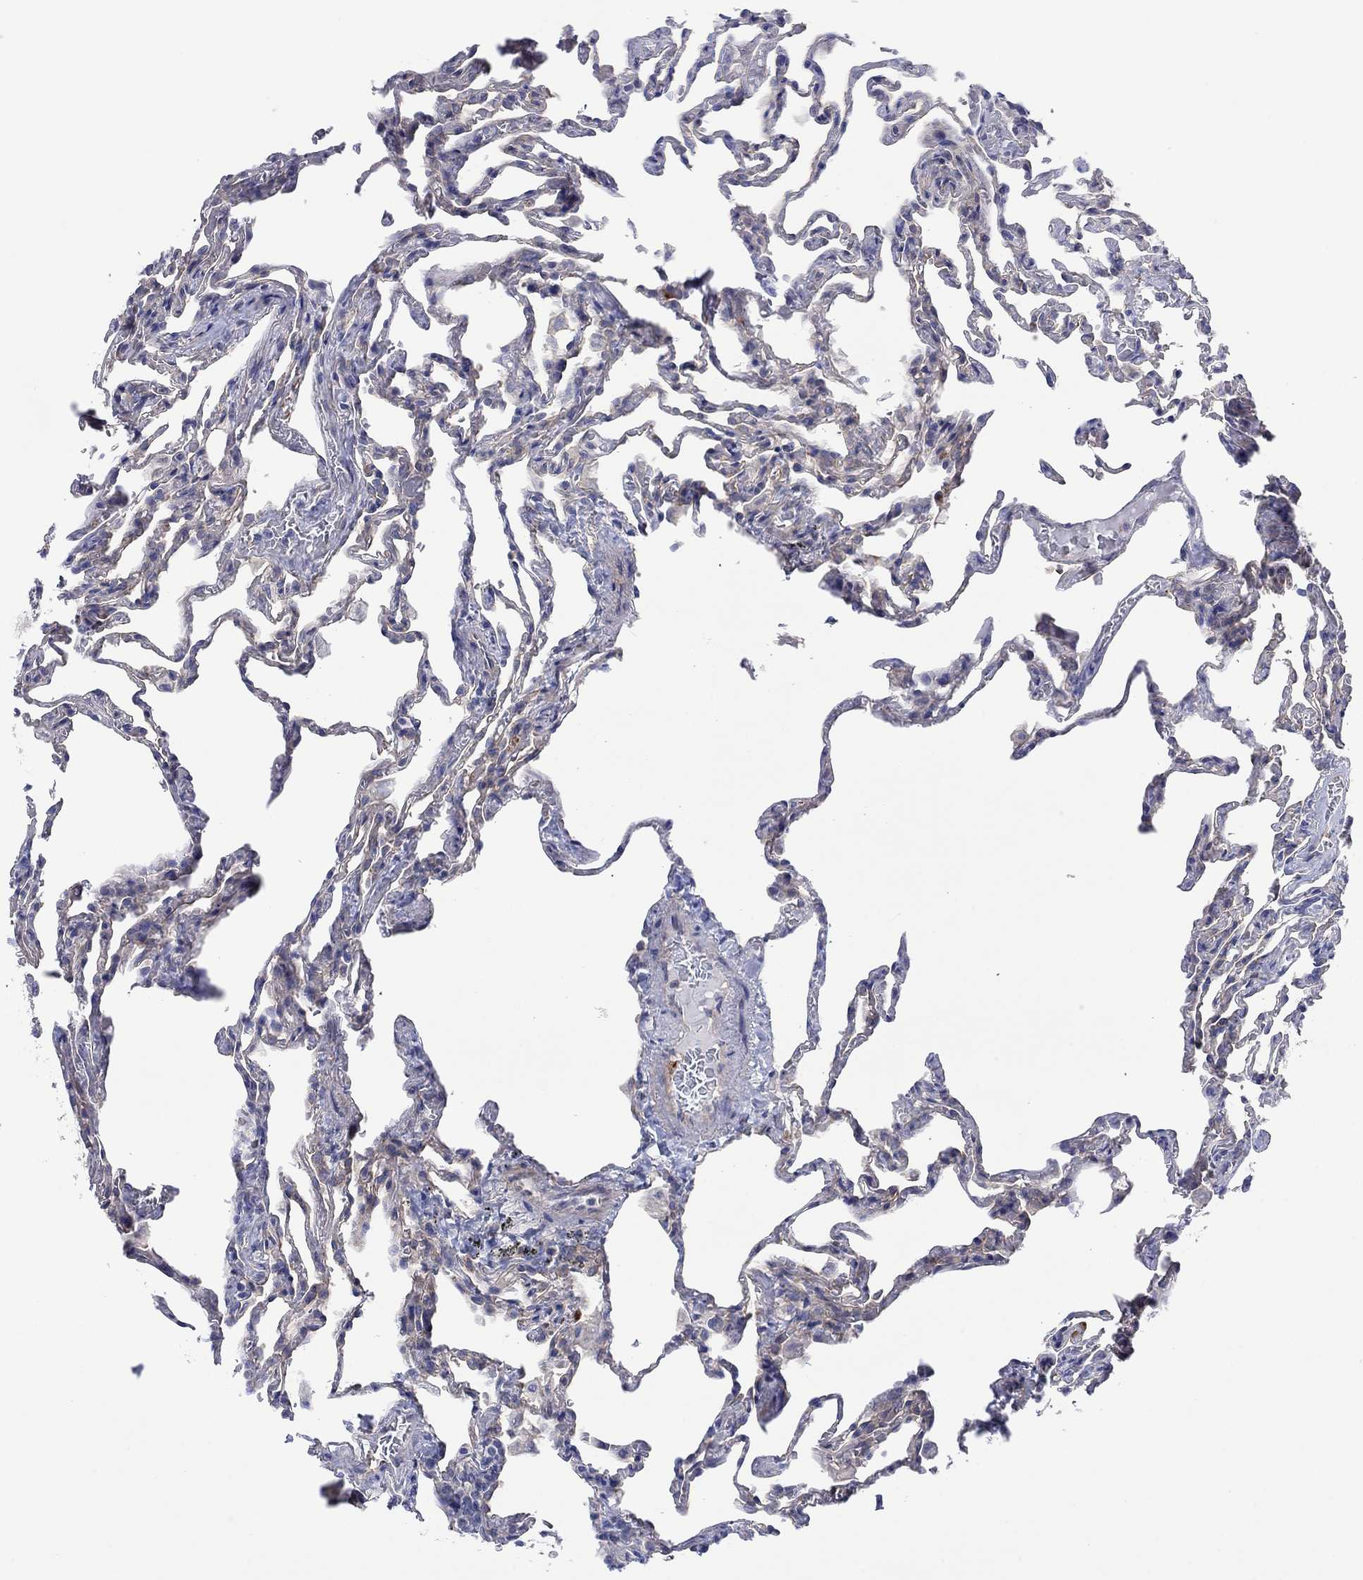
{"staining": {"intensity": "negative", "quantity": "none", "location": "none"}, "tissue": "lung", "cell_type": "Alveolar cells", "image_type": "normal", "snomed": [{"axis": "morphology", "description": "Normal tissue, NOS"}, {"axis": "topography", "description": "Lung"}], "caption": "This is an immunohistochemistry micrograph of normal human lung. There is no staining in alveolar cells.", "gene": "TPRN", "patient": {"sex": "female", "age": 43}}